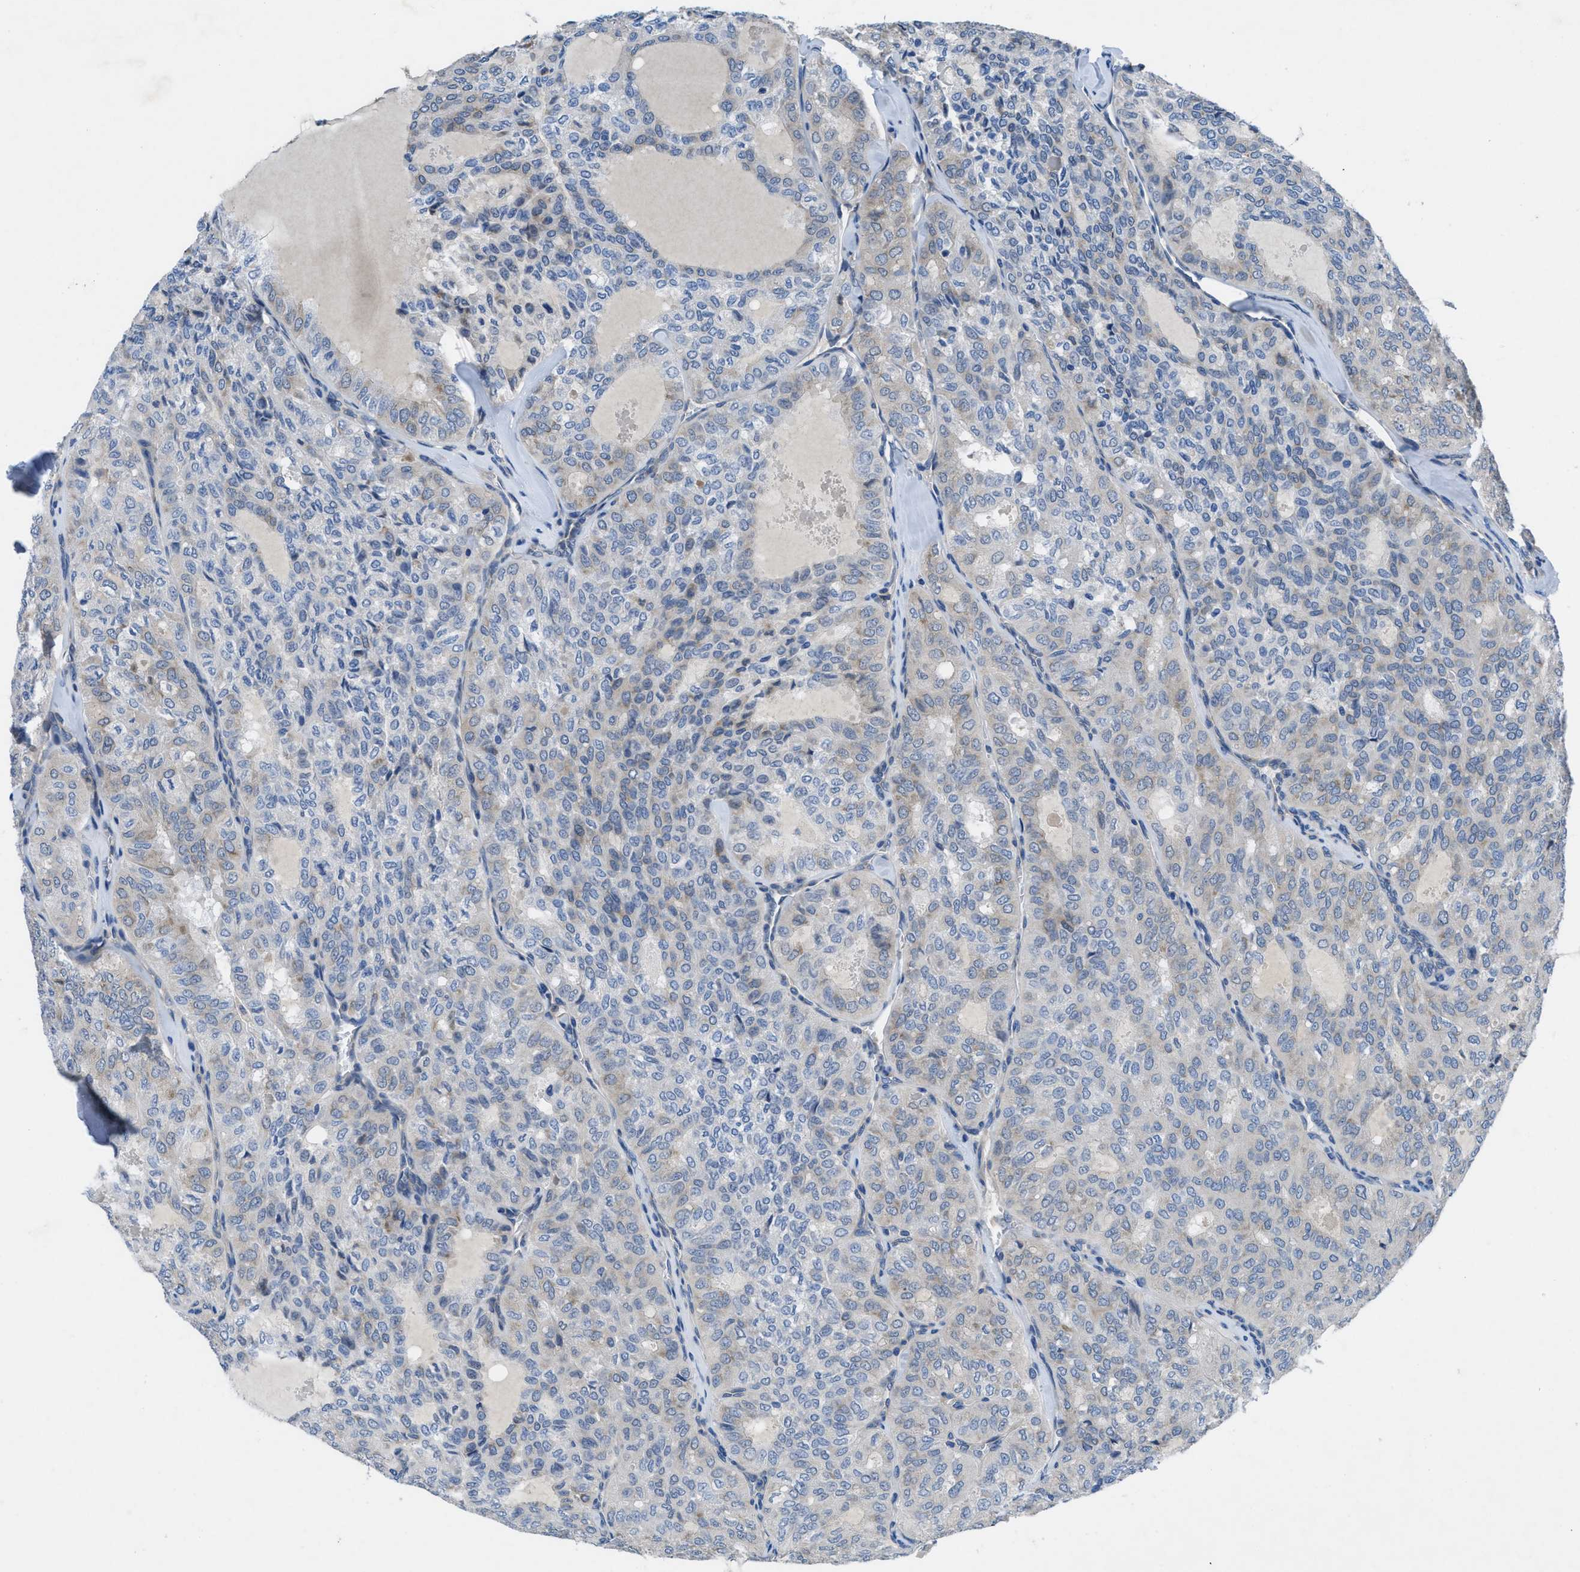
{"staining": {"intensity": "weak", "quantity": "<25%", "location": "cytoplasmic/membranous"}, "tissue": "thyroid cancer", "cell_type": "Tumor cells", "image_type": "cancer", "snomed": [{"axis": "morphology", "description": "Follicular adenoma carcinoma, NOS"}, {"axis": "topography", "description": "Thyroid gland"}], "caption": "IHC of human follicular adenoma carcinoma (thyroid) displays no positivity in tumor cells.", "gene": "PGR", "patient": {"sex": "male", "age": 75}}